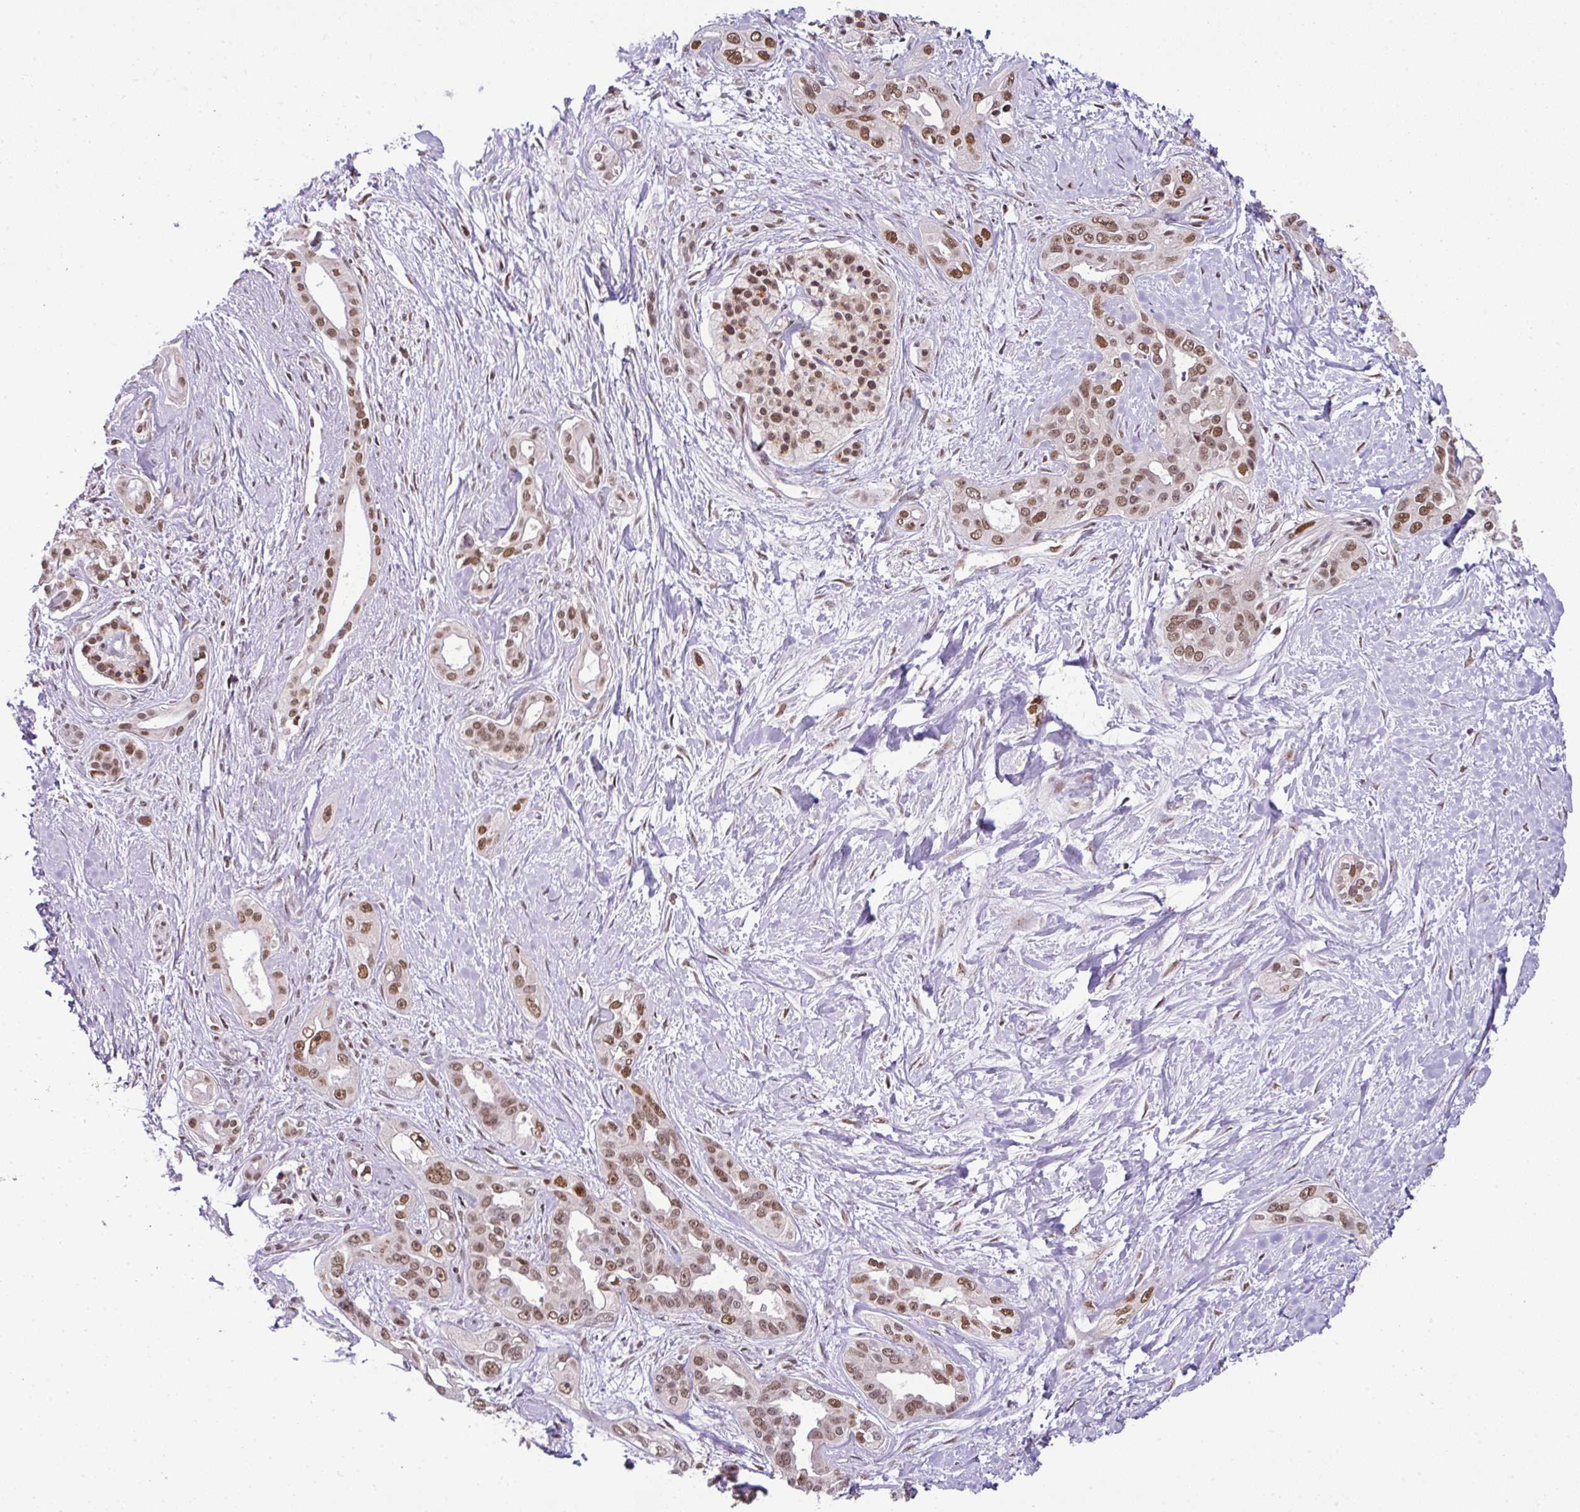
{"staining": {"intensity": "moderate", "quantity": ">75%", "location": "nuclear"}, "tissue": "pancreatic cancer", "cell_type": "Tumor cells", "image_type": "cancer", "snomed": [{"axis": "morphology", "description": "Adenocarcinoma, NOS"}, {"axis": "topography", "description": "Pancreas"}], "caption": "Moderate nuclear protein expression is identified in about >75% of tumor cells in pancreatic cancer (adenocarcinoma). The staining was performed using DAB (3,3'-diaminobenzidine), with brown indicating positive protein expression. Nuclei are stained blue with hematoxylin.", "gene": "PGAP4", "patient": {"sex": "female", "age": 50}}